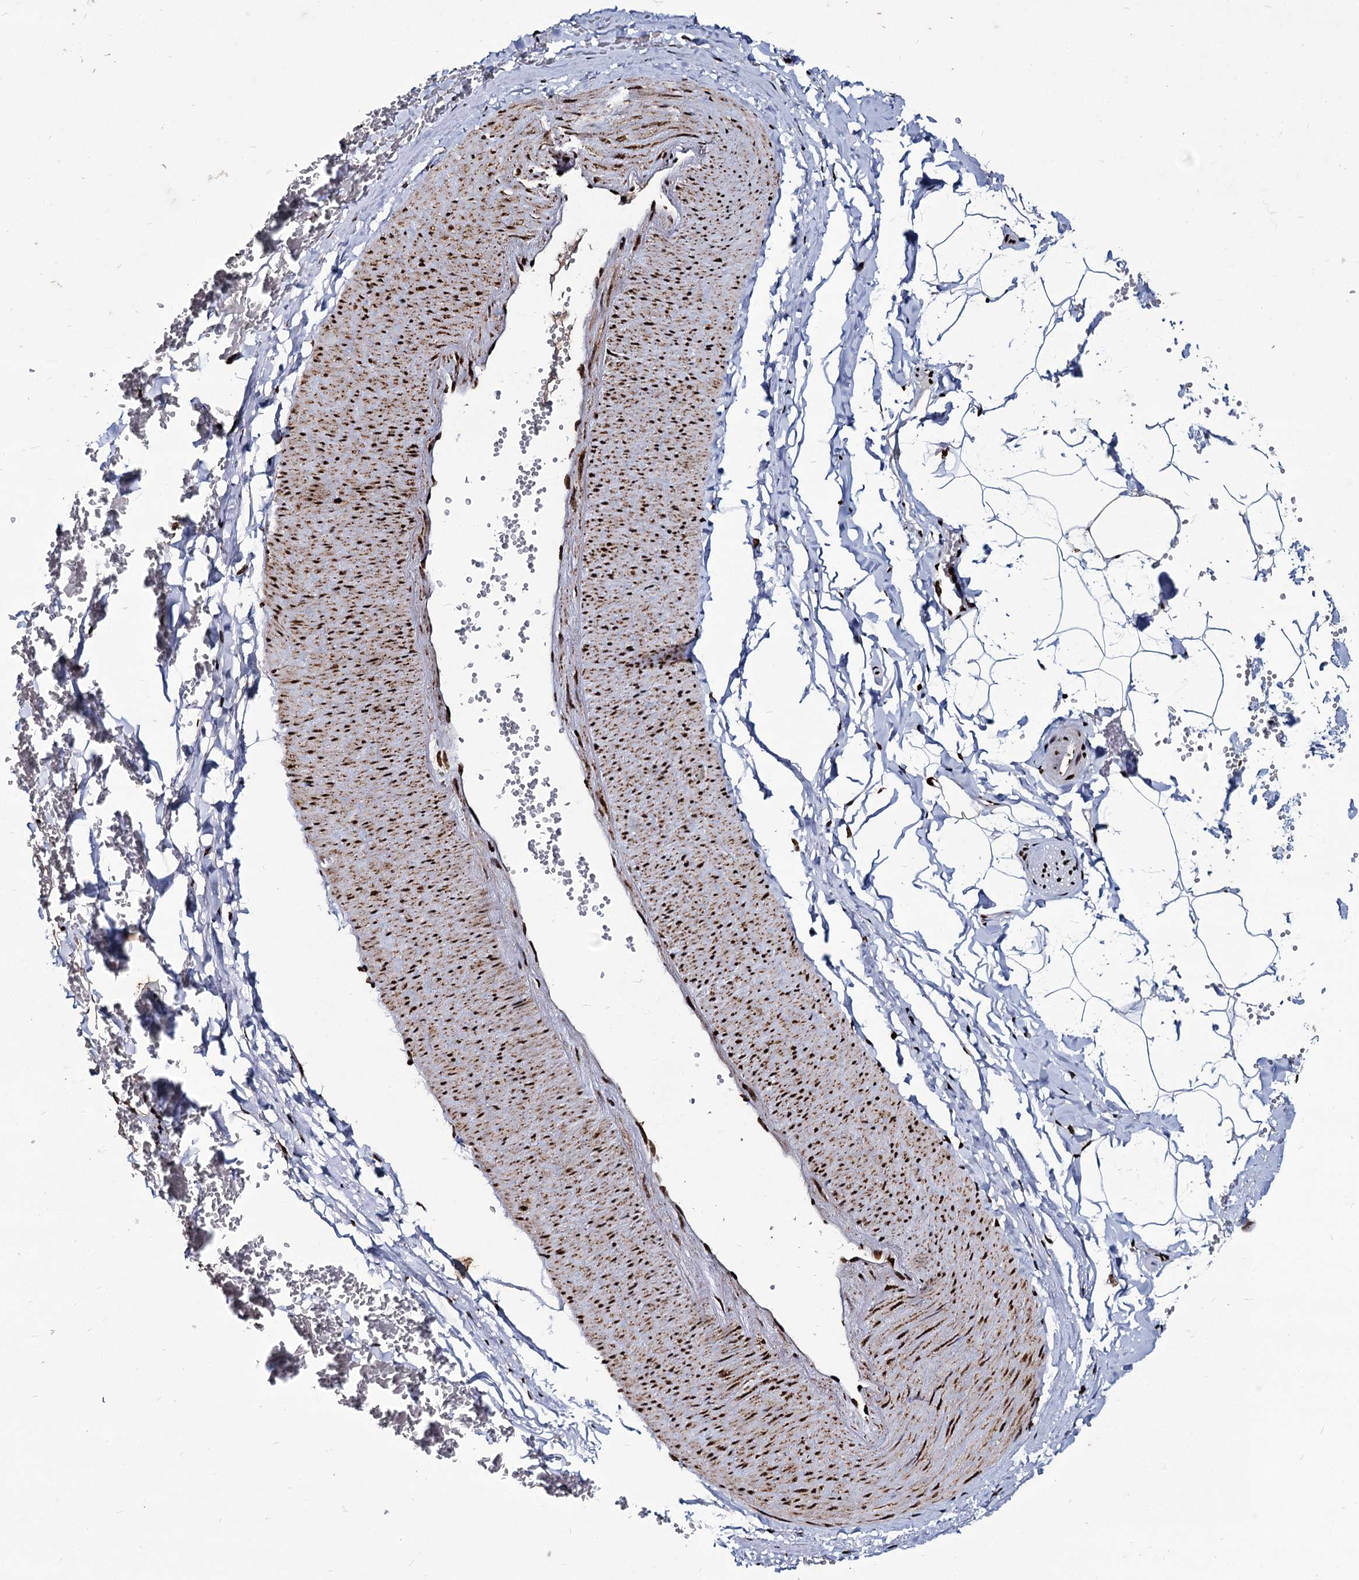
{"staining": {"intensity": "strong", "quantity": ">75%", "location": "nuclear"}, "tissue": "adipose tissue", "cell_type": "Adipocytes", "image_type": "normal", "snomed": [{"axis": "morphology", "description": "Normal tissue, NOS"}, {"axis": "topography", "description": "Gallbladder"}, {"axis": "topography", "description": "Peripheral nerve tissue"}], "caption": "The histopathology image reveals staining of unremarkable adipose tissue, revealing strong nuclear protein staining (brown color) within adipocytes. (Stains: DAB in brown, nuclei in blue, Microscopy: brightfield microscopy at high magnification).", "gene": "RPUSD4", "patient": {"sex": "male", "age": 38}}